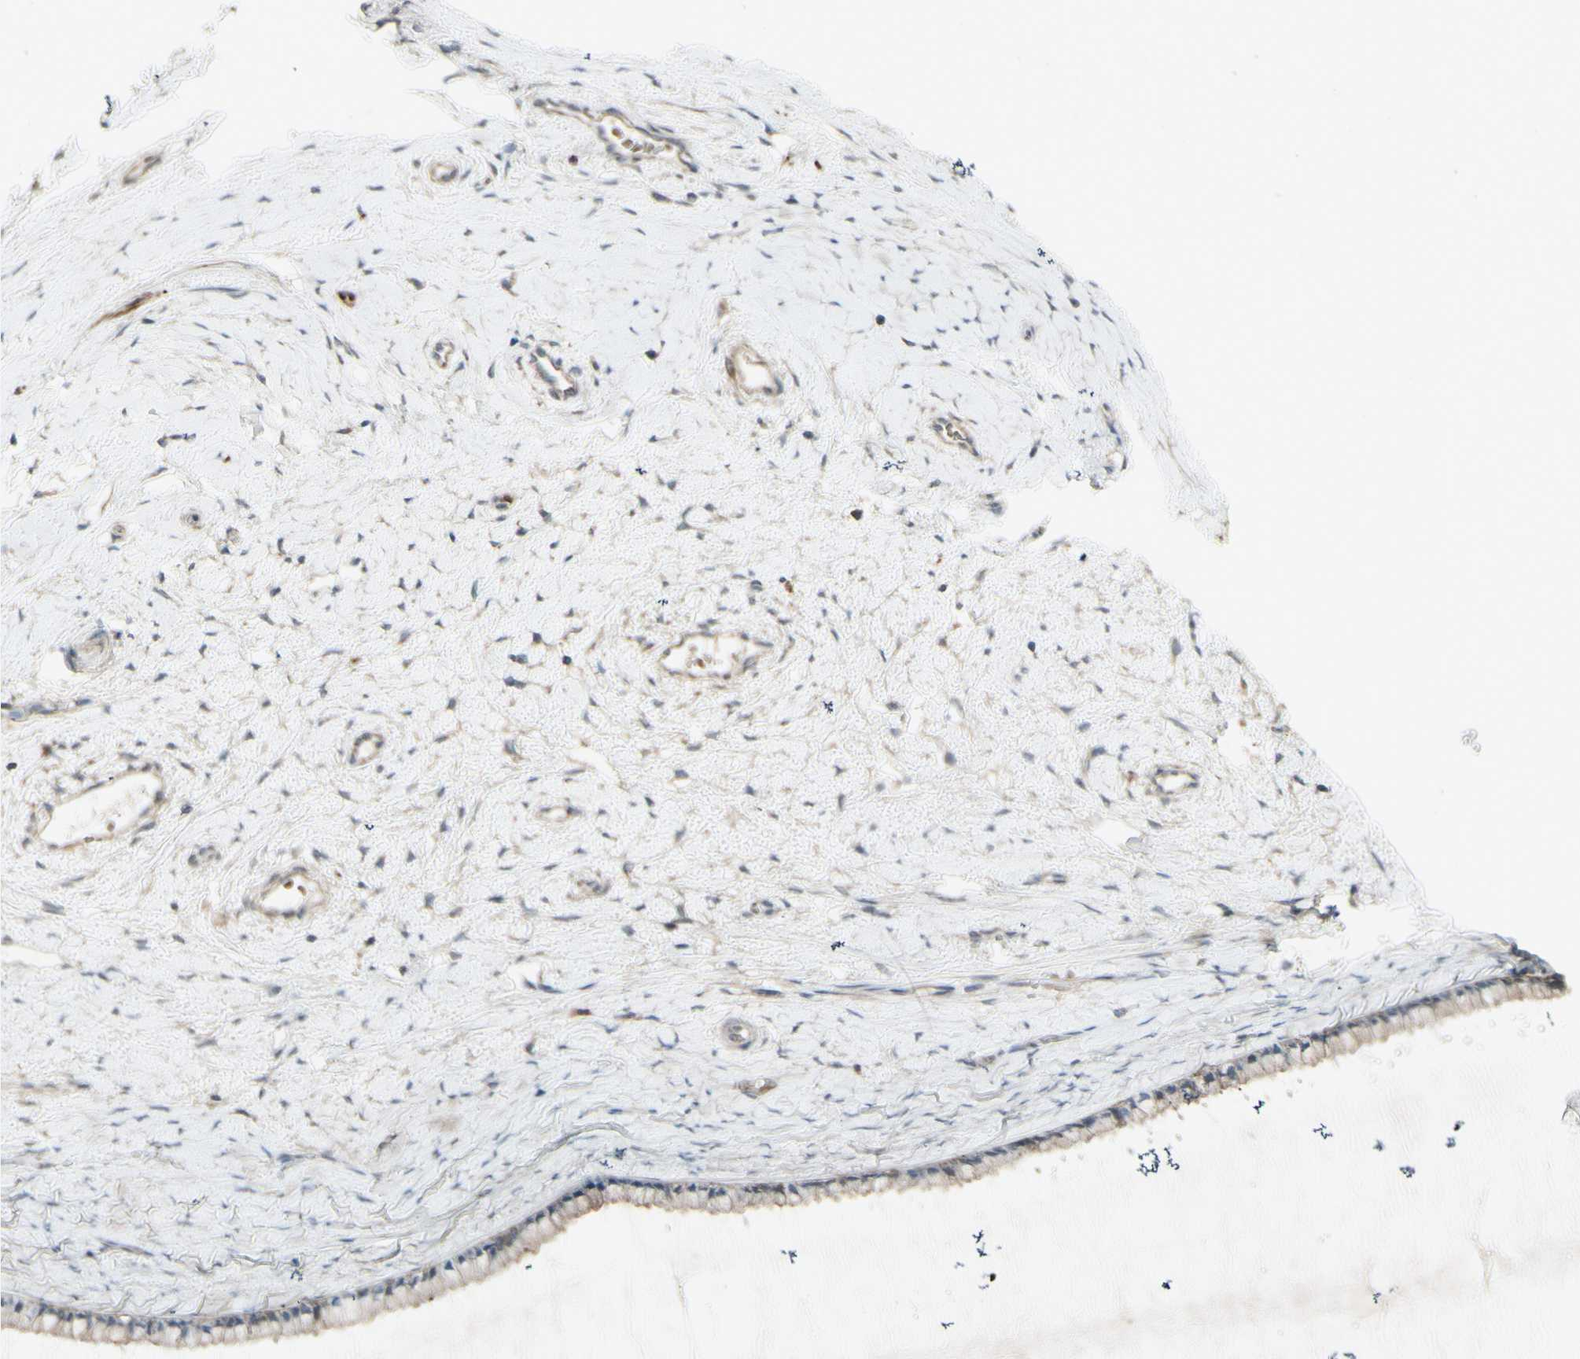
{"staining": {"intensity": "weak", "quantity": ">75%", "location": "cytoplasmic/membranous"}, "tissue": "cervix", "cell_type": "Glandular cells", "image_type": "normal", "snomed": [{"axis": "morphology", "description": "Normal tissue, NOS"}, {"axis": "topography", "description": "Cervix"}], "caption": "Weak cytoplasmic/membranous expression for a protein is seen in about >75% of glandular cells of unremarkable cervix using immunohistochemistry.", "gene": "GRAMD1B", "patient": {"sex": "female", "age": 39}}